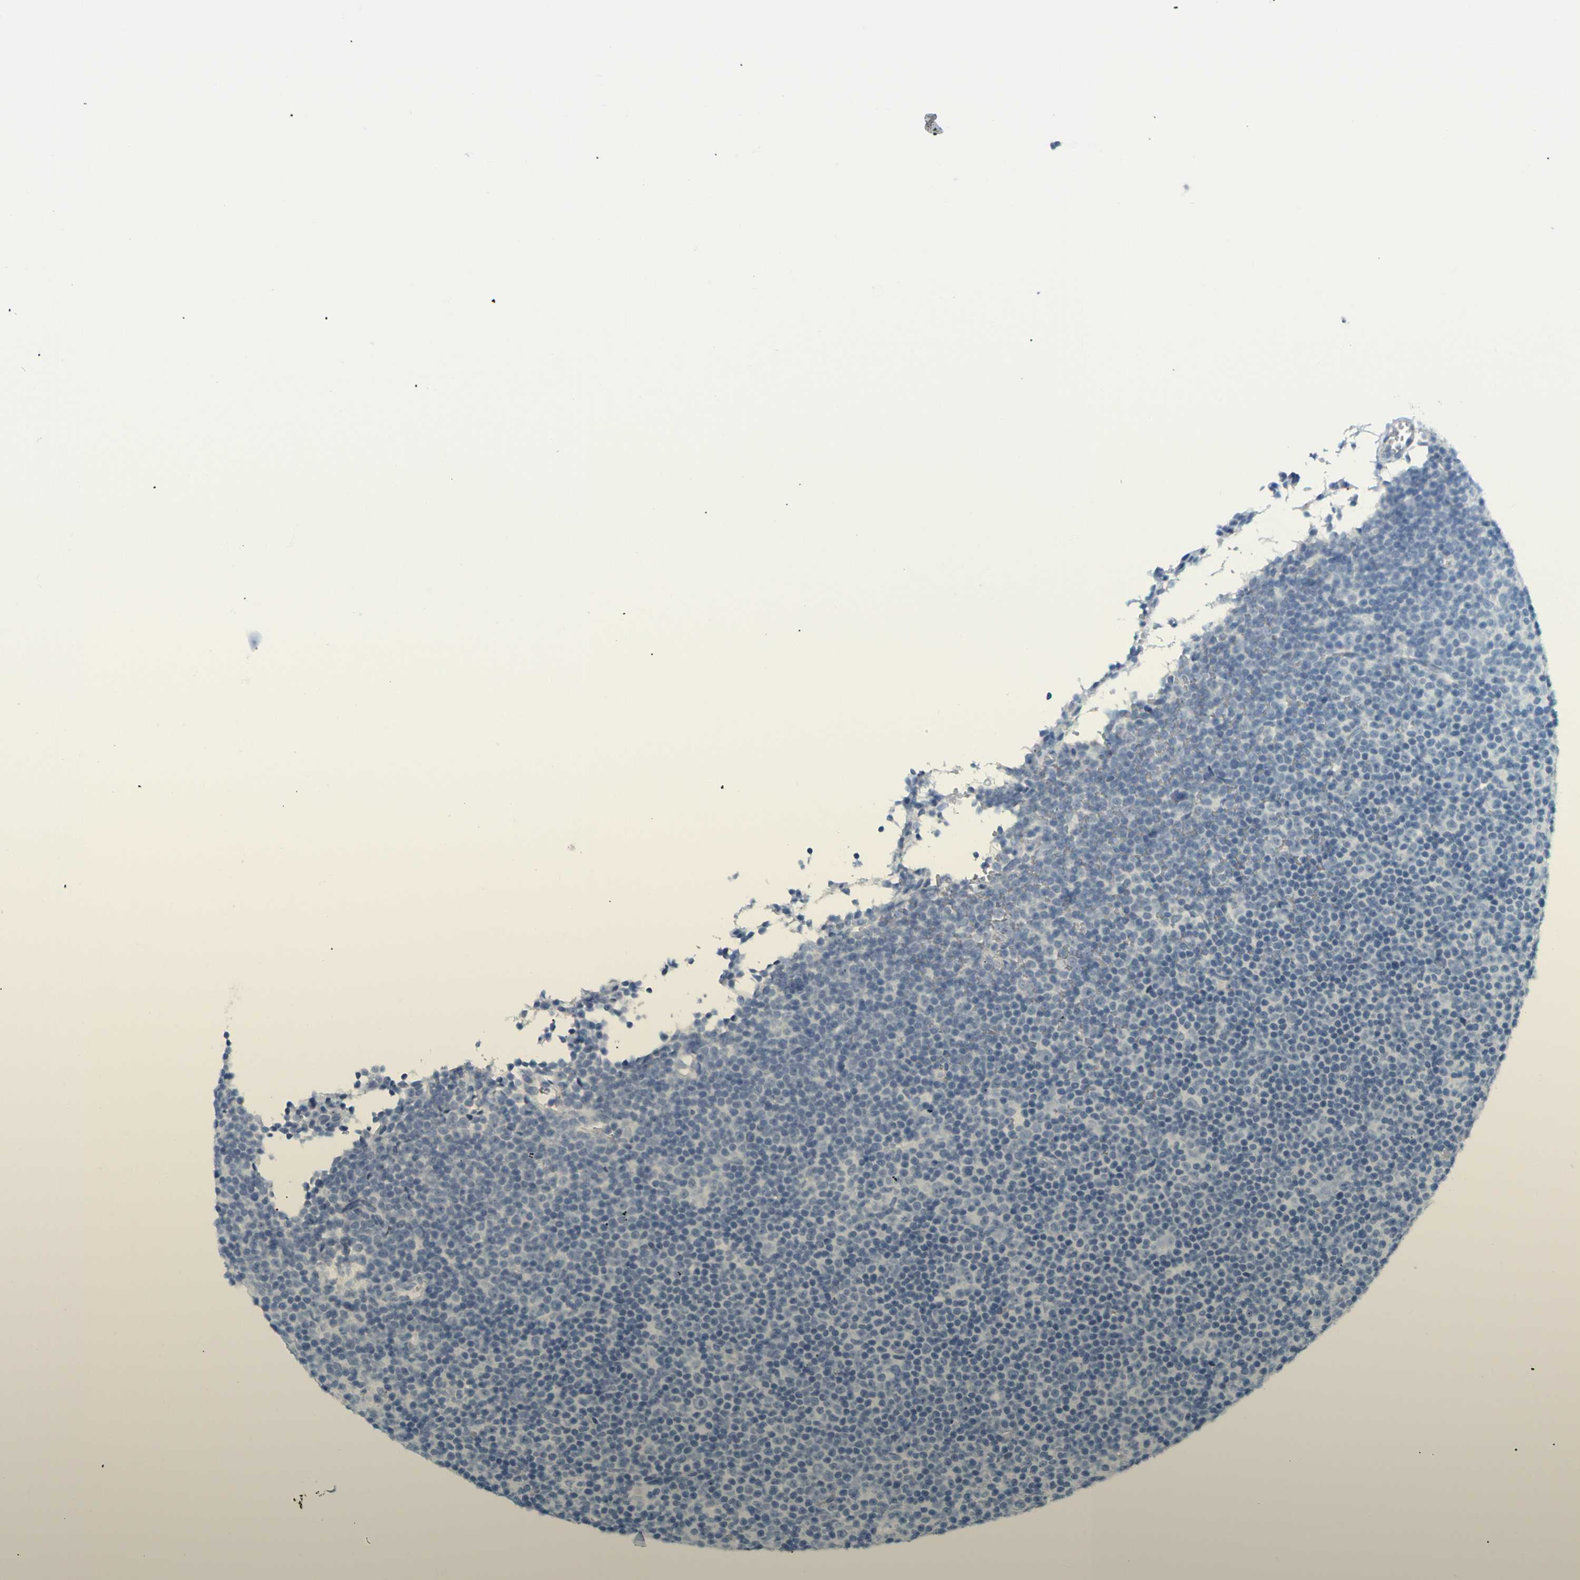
{"staining": {"intensity": "negative", "quantity": "none", "location": "none"}, "tissue": "lymphoma", "cell_type": "Tumor cells", "image_type": "cancer", "snomed": [{"axis": "morphology", "description": "Malignant lymphoma, non-Hodgkin's type, Low grade"}, {"axis": "topography", "description": "Lymph node"}], "caption": "DAB immunohistochemical staining of human lymphoma reveals no significant expression in tumor cells.", "gene": "OPN1SW", "patient": {"sex": "female", "age": 67}}